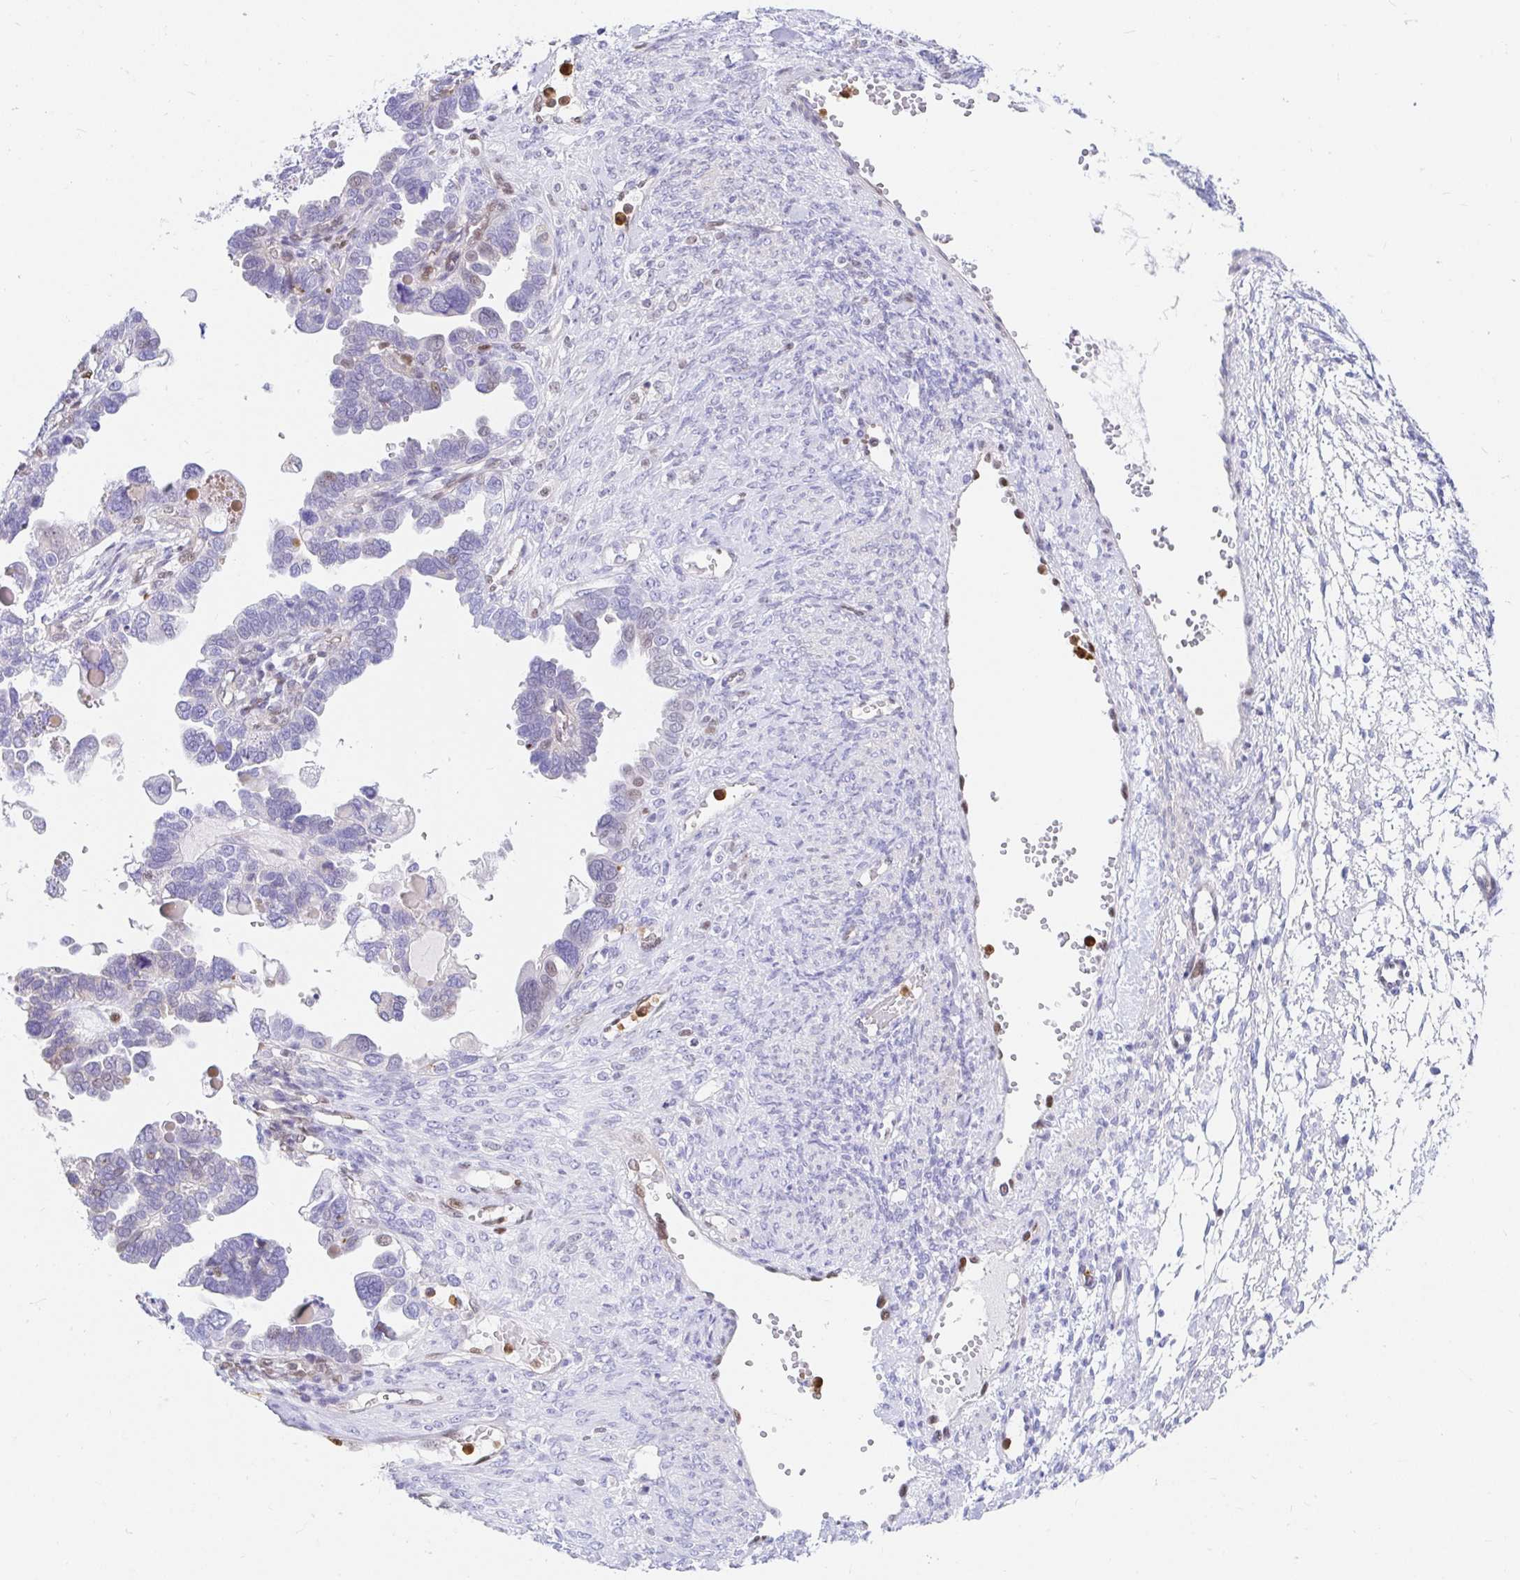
{"staining": {"intensity": "negative", "quantity": "none", "location": "none"}, "tissue": "ovarian cancer", "cell_type": "Tumor cells", "image_type": "cancer", "snomed": [{"axis": "morphology", "description": "Cystadenocarcinoma, serous, NOS"}, {"axis": "topography", "description": "Ovary"}], "caption": "The IHC histopathology image has no significant positivity in tumor cells of serous cystadenocarcinoma (ovarian) tissue.", "gene": "HINFP", "patient": {"sex": "female", "age": 51}}